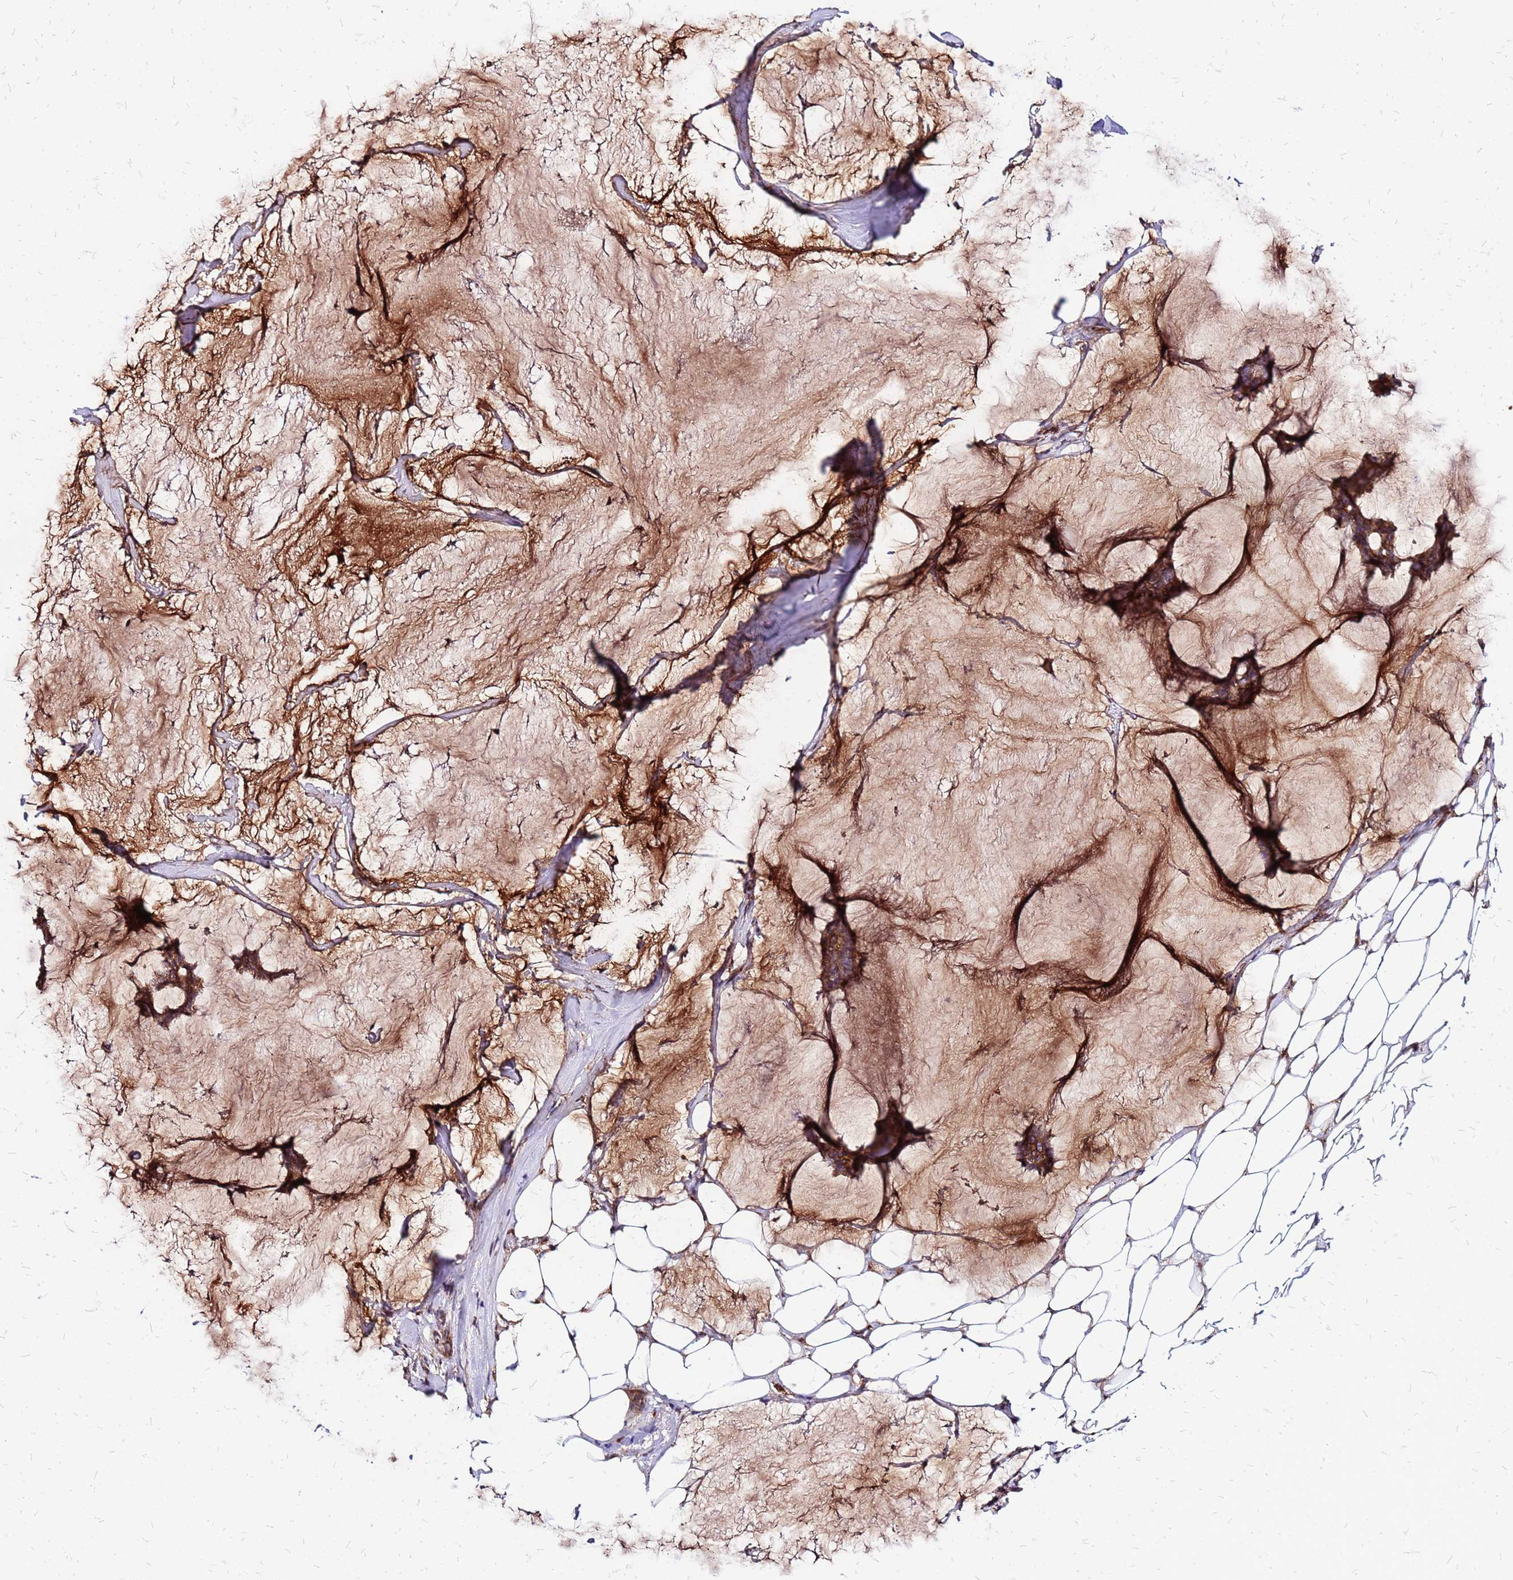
{"staining": {"intensity": "strong", "quantity": ">75%", "location": "cytoplasmic/membranous"}, "tissue": "breast cancer", "cell_type": "Tumor cells", "image_type": "cancer", "snomed": [{"axis": "morphology", "description": "Duct carcinoma"}, {"axis": "topography", "description": "Breast"}], "caption": "Breast cancer tissue reveals strong cytoplasmic/membranous expression in approximately >75% of tumor cells (brown staining indicates protein expression, while blue staining denotes nuclei).", "gene": "VMO1", "patient": {"sex": "female", "age": 93}}